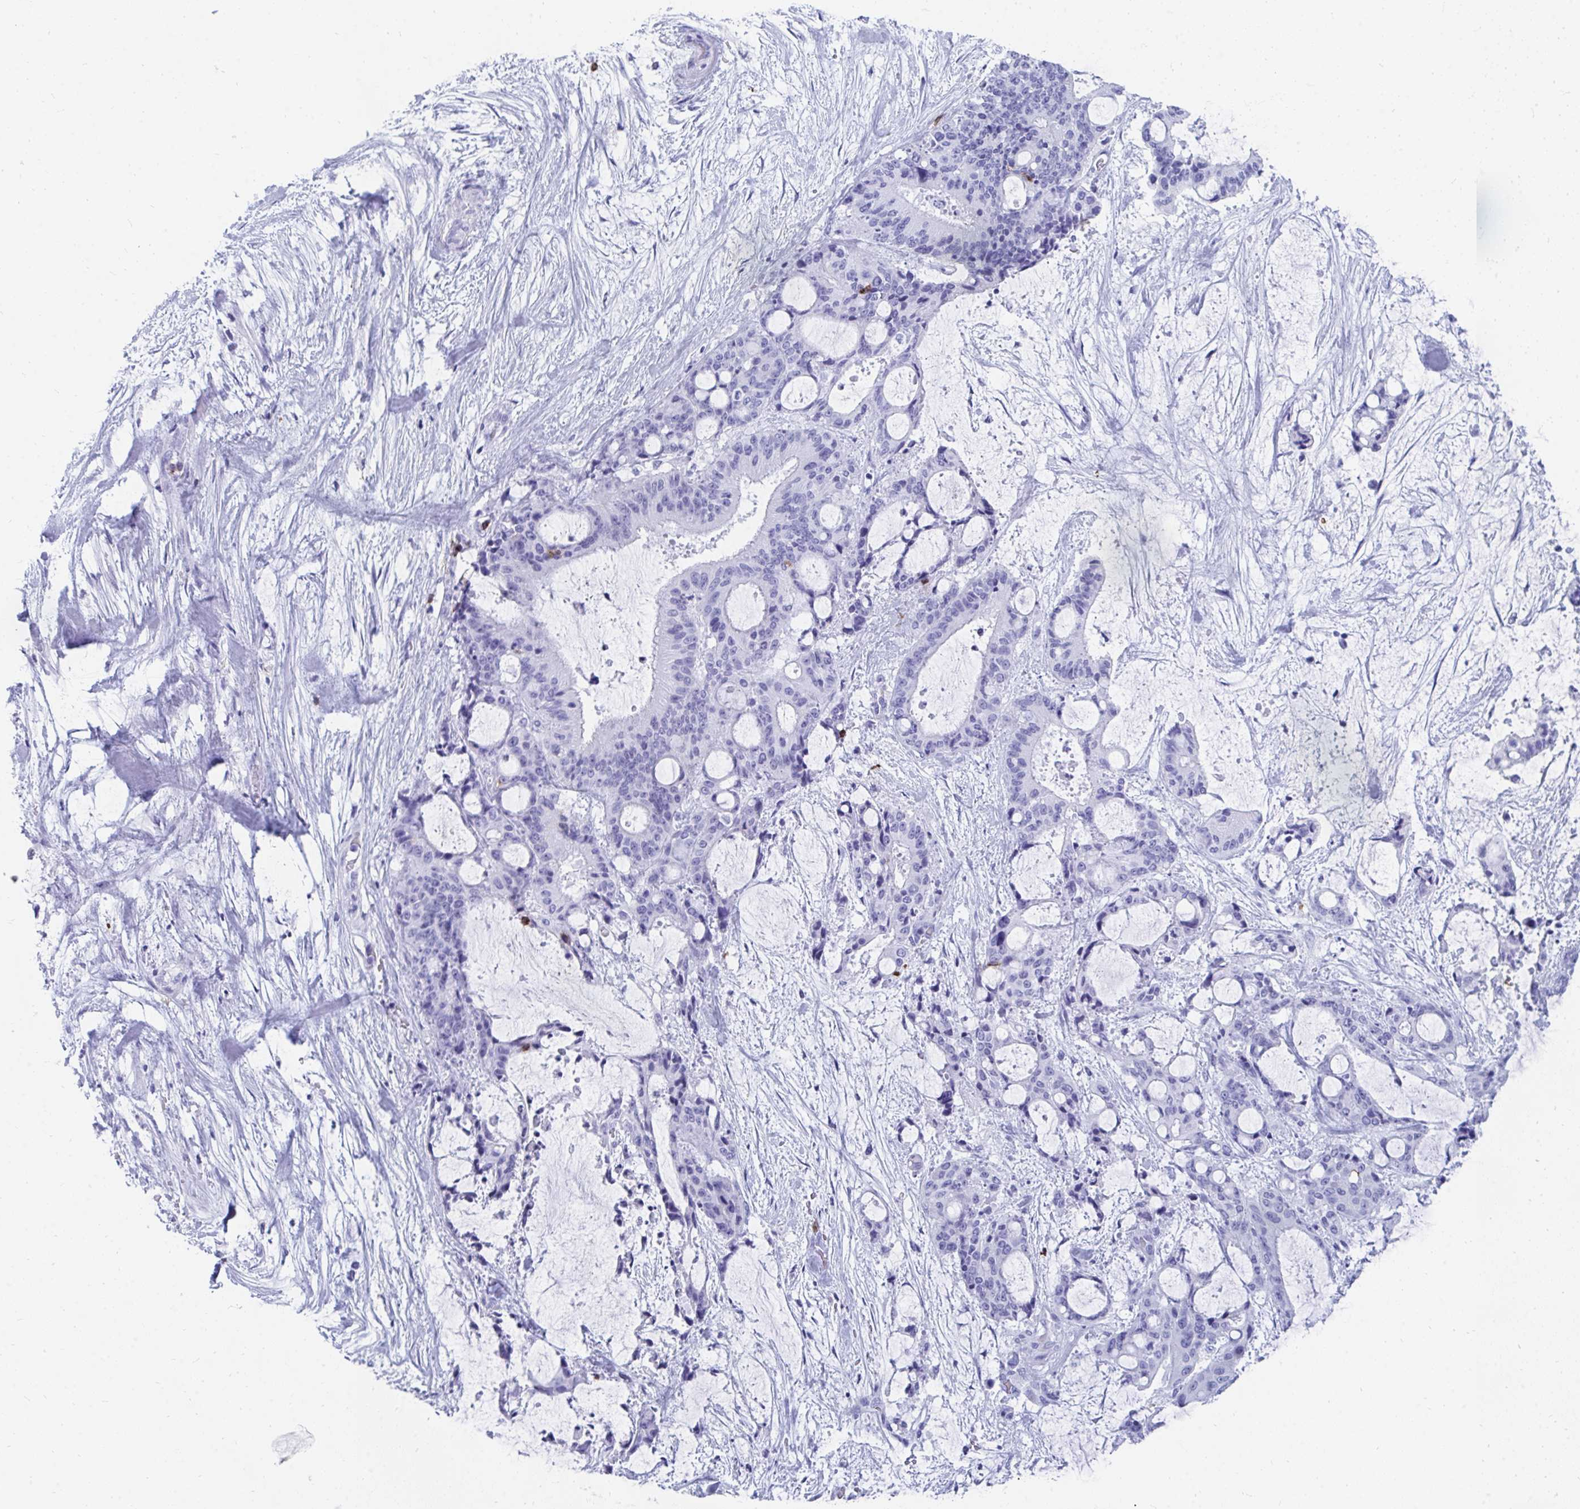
{"staining": {"intensity": "negative", "quantity": "none", "location": "none"}, "tissue": "liver cancer", "cell_type": "Tumor cells", "image_type": "cancer", "snomed": [{"axis": "morphology", "description": "Normal tissue, NOS"}, {"axis": "morphology", "description": "Cholangiocarcinoma"}, {"axis": "topography", "description": "Liver"}, {"axis": "topography", "description": "Peripheral nerve tissue"}], "caption": "The photomicrograph displays no significant expression in tumor cells of cholangiocarcinoma (liver).", "gene": "CD7", "patient": {"sex": "female", "age": 73}}